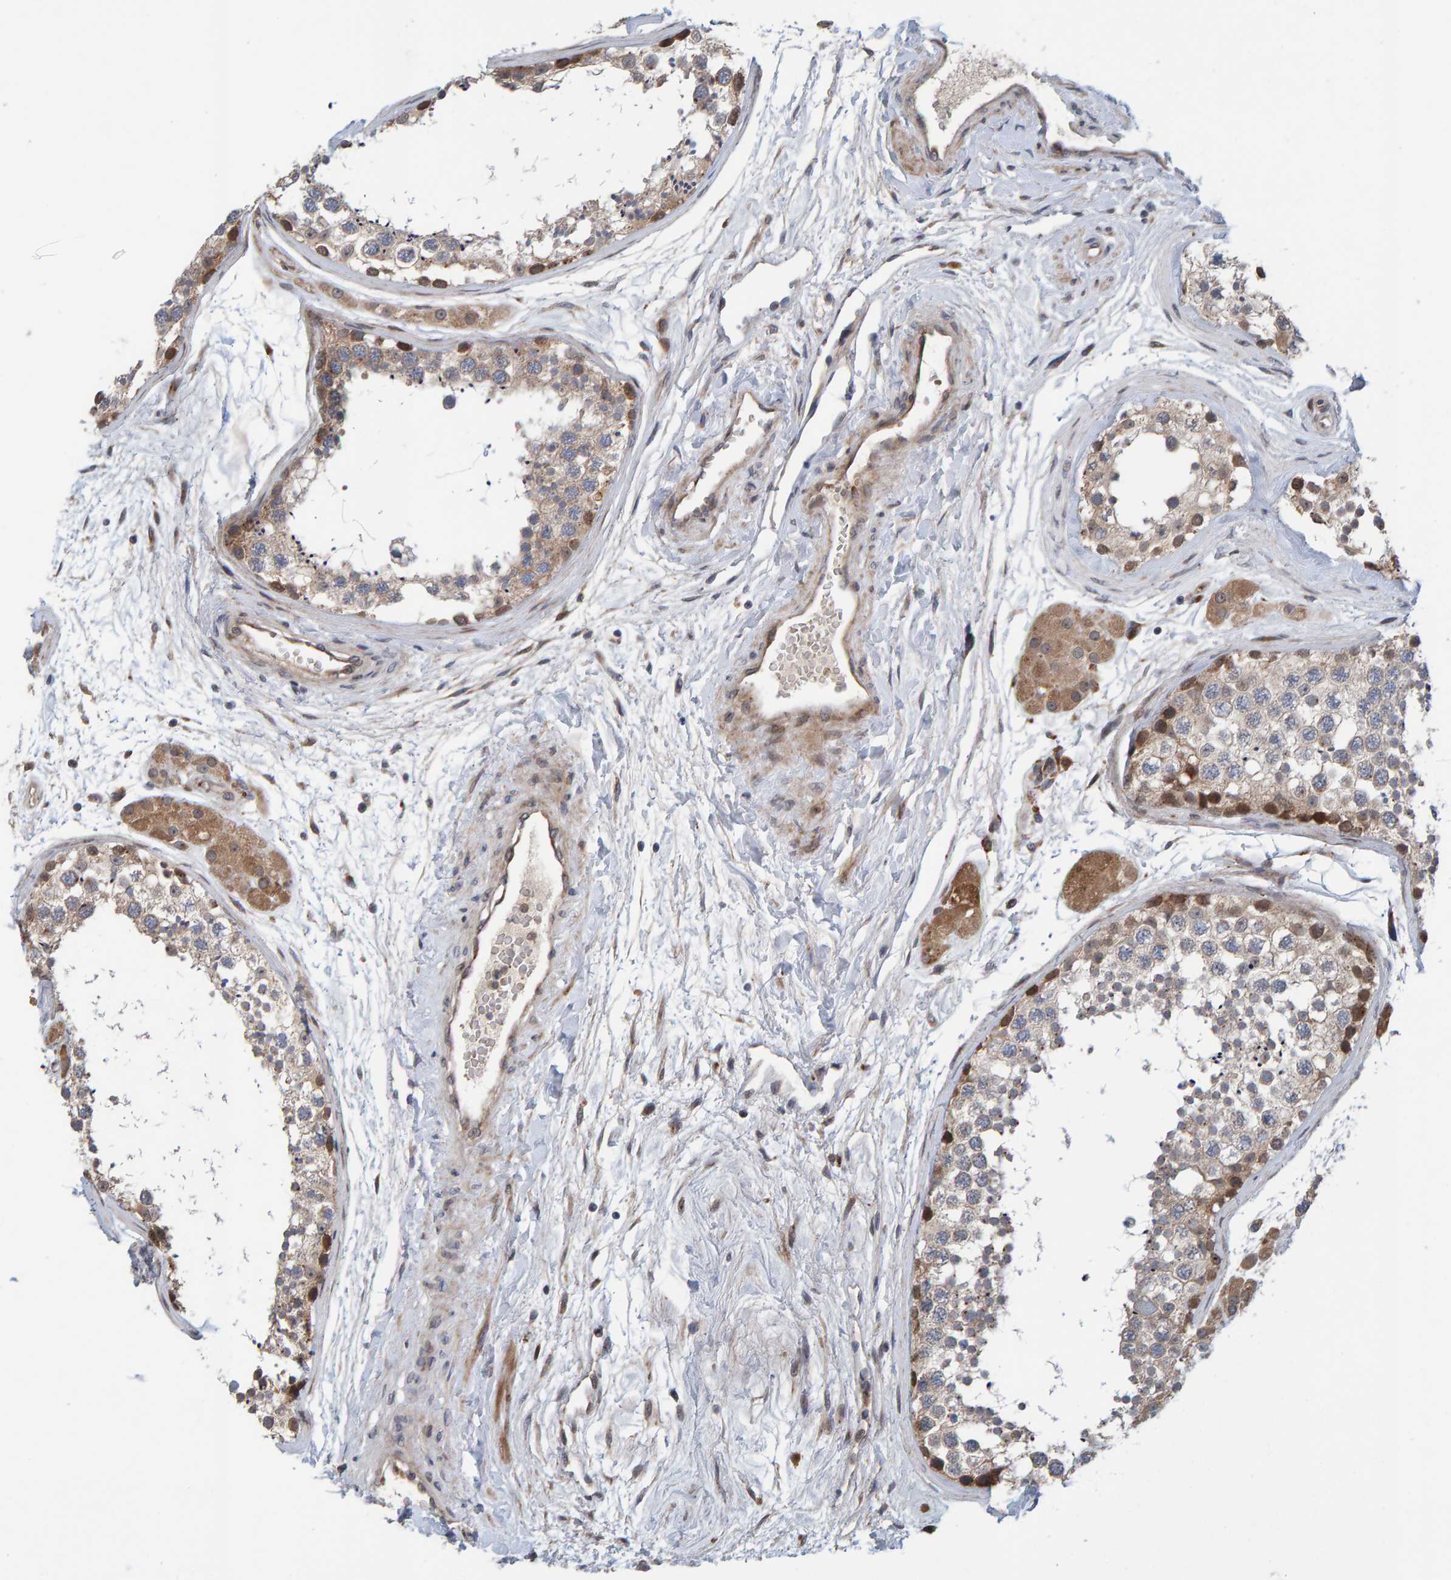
{"staining": {"intensity": "moderate", "quantity": "<25%", "location": "cytoplasmic/membranous"}, "tissue": "testis", "cell_type": "Cells in seminiferous ducts", "image_type": "normal", "snomed": [{"axis": "morphology", "description": "Normal tissue, NOS"}, {"axis": "topography", "description": "Testis"}], "caption": "A photomicrograph of testis stained for a protein displays moderate cytoplasmic/membranous brown staining in cells in seminiferous ducts.", "gene": "MFSD6L", "patient": {"sex": "male", "age": 56}}